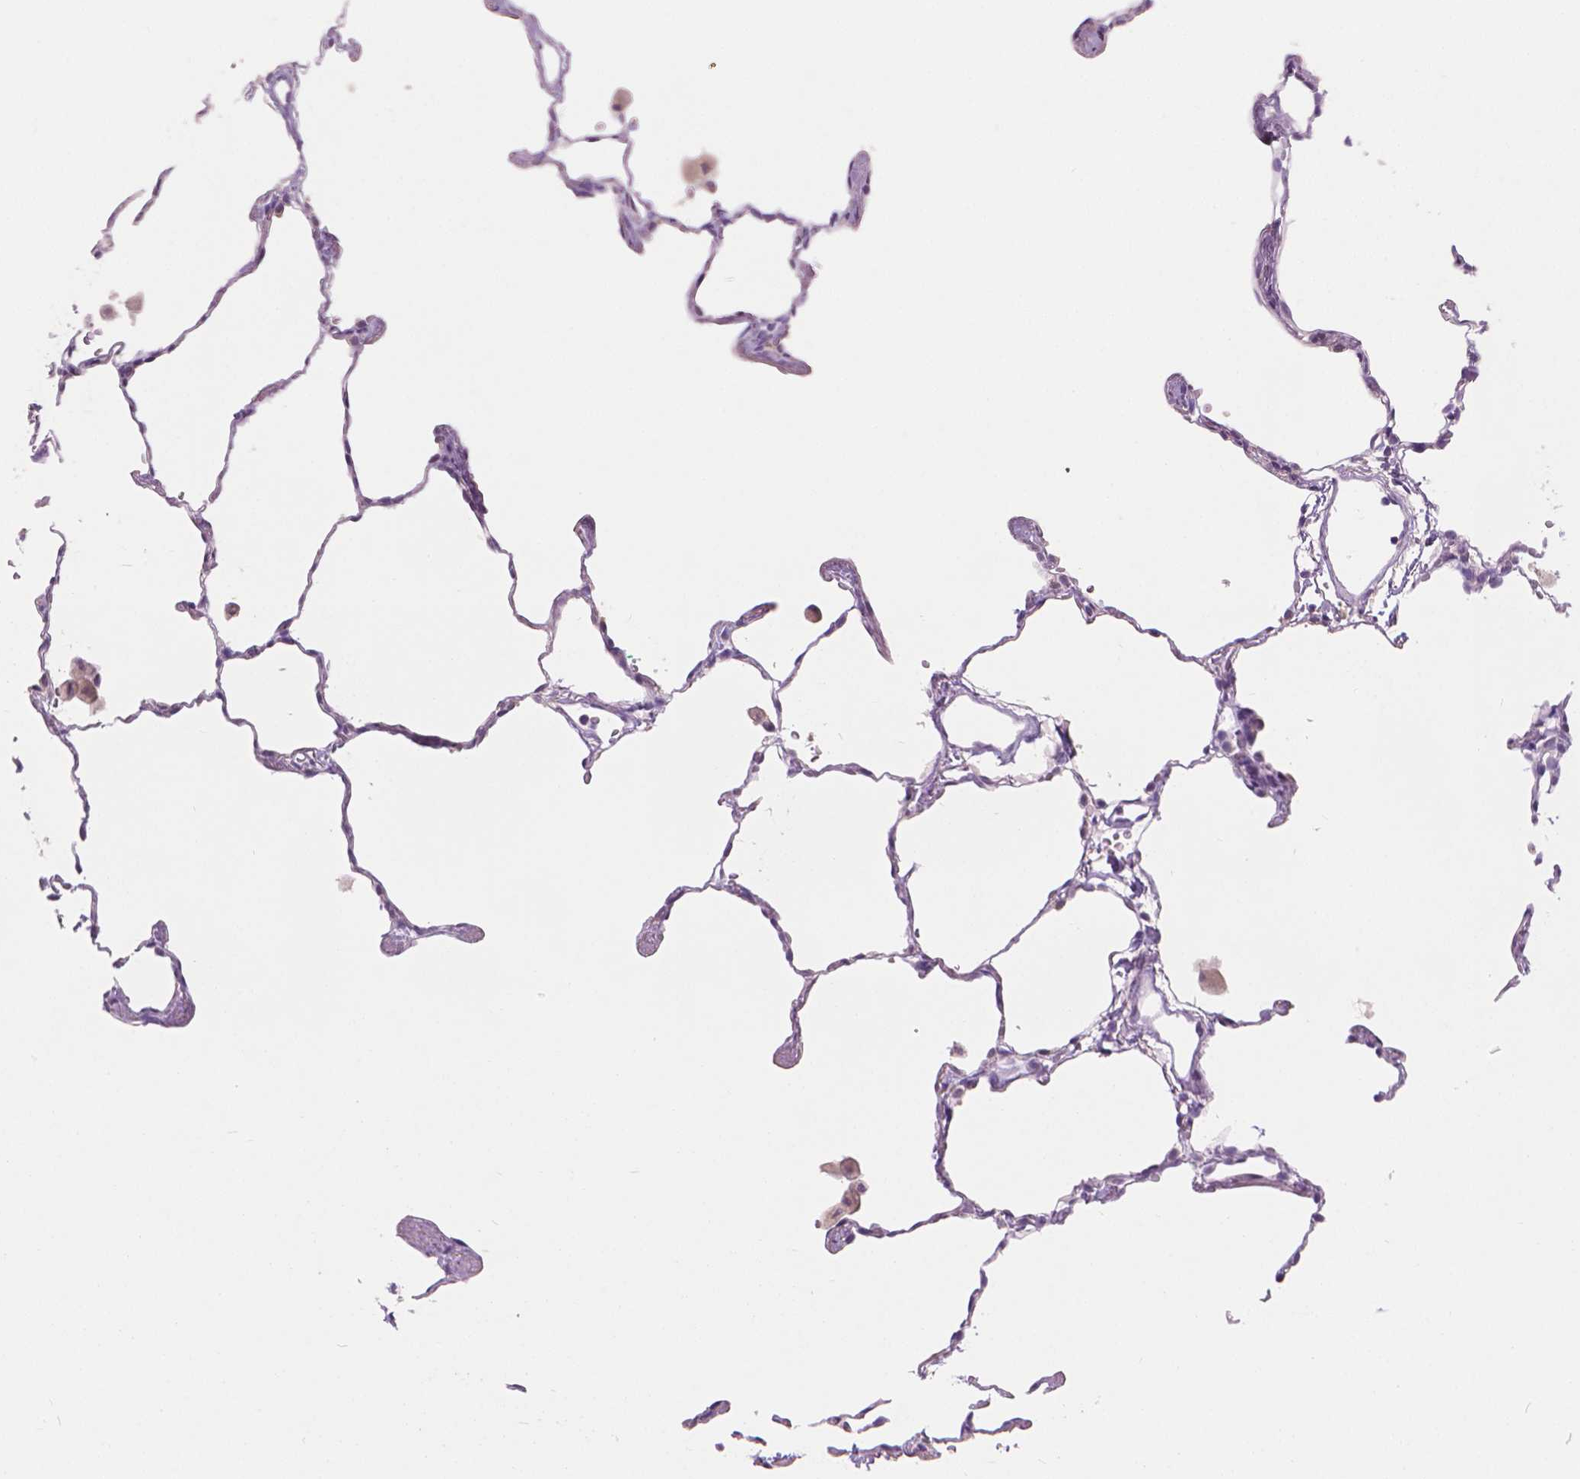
{"staining": {"intensity": "moderate", "quantity": "<25%", "location": "nuclear"}, "tissue": "lung", "cell_type": "Alveolar cells", "image_type": "normal", "snomed": [{"axis": "morphology", "description": "Normal tissue, NOS"}, {"axis": "topography", "description": "Lung"}], "caption": "Immunohistochemistry image of benign lung: human lung stained using IHC demonstrates low levels of moderate protein expression localized specifically in the nuclear of alveolar cells, appearing as a nuclear brown color.", "gene": "ENO2", "patient": {"sex": "female", "age": 47}}